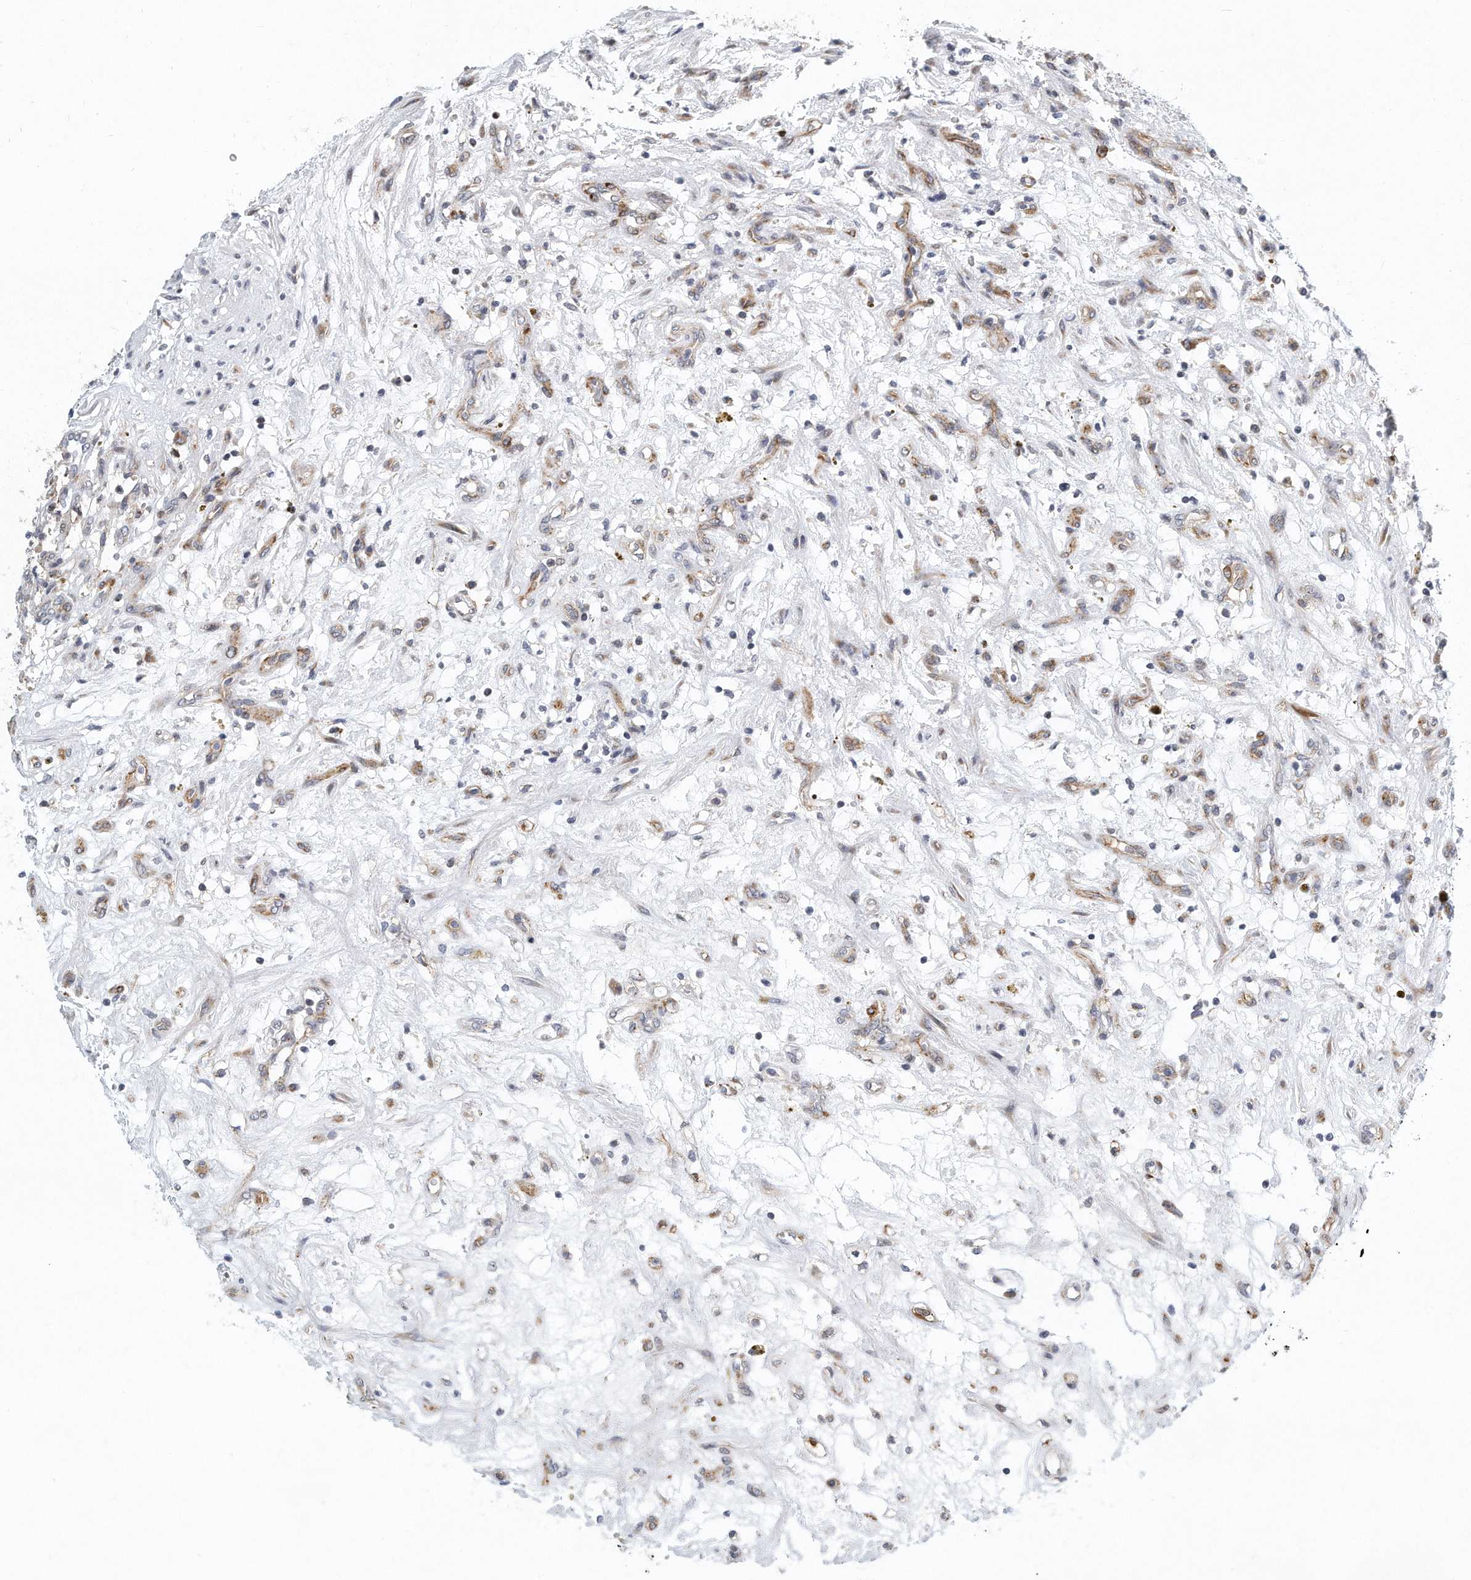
{"staining": {"intensity": "moderate", "quantity": "<25%", "location": "cytoplasmic/membranous"}, "tissue": "renal cancer", "cell_type": "Tumor cells", "image_type": "cancer", "snomed": [{"axis": "morphology", "description": "Adenocarcinoma, NOS"}, {"axis": "topography", "description": "Kidney"}], "caption": "Renal cancer (adenocarcinoma) stained for a protein (brown) shows moderate cytoplasmic/membranous positive staining in about <25% of tumor cells.", "gene": "VLDLR", "patient": {"sex": "female", "age": 57}}